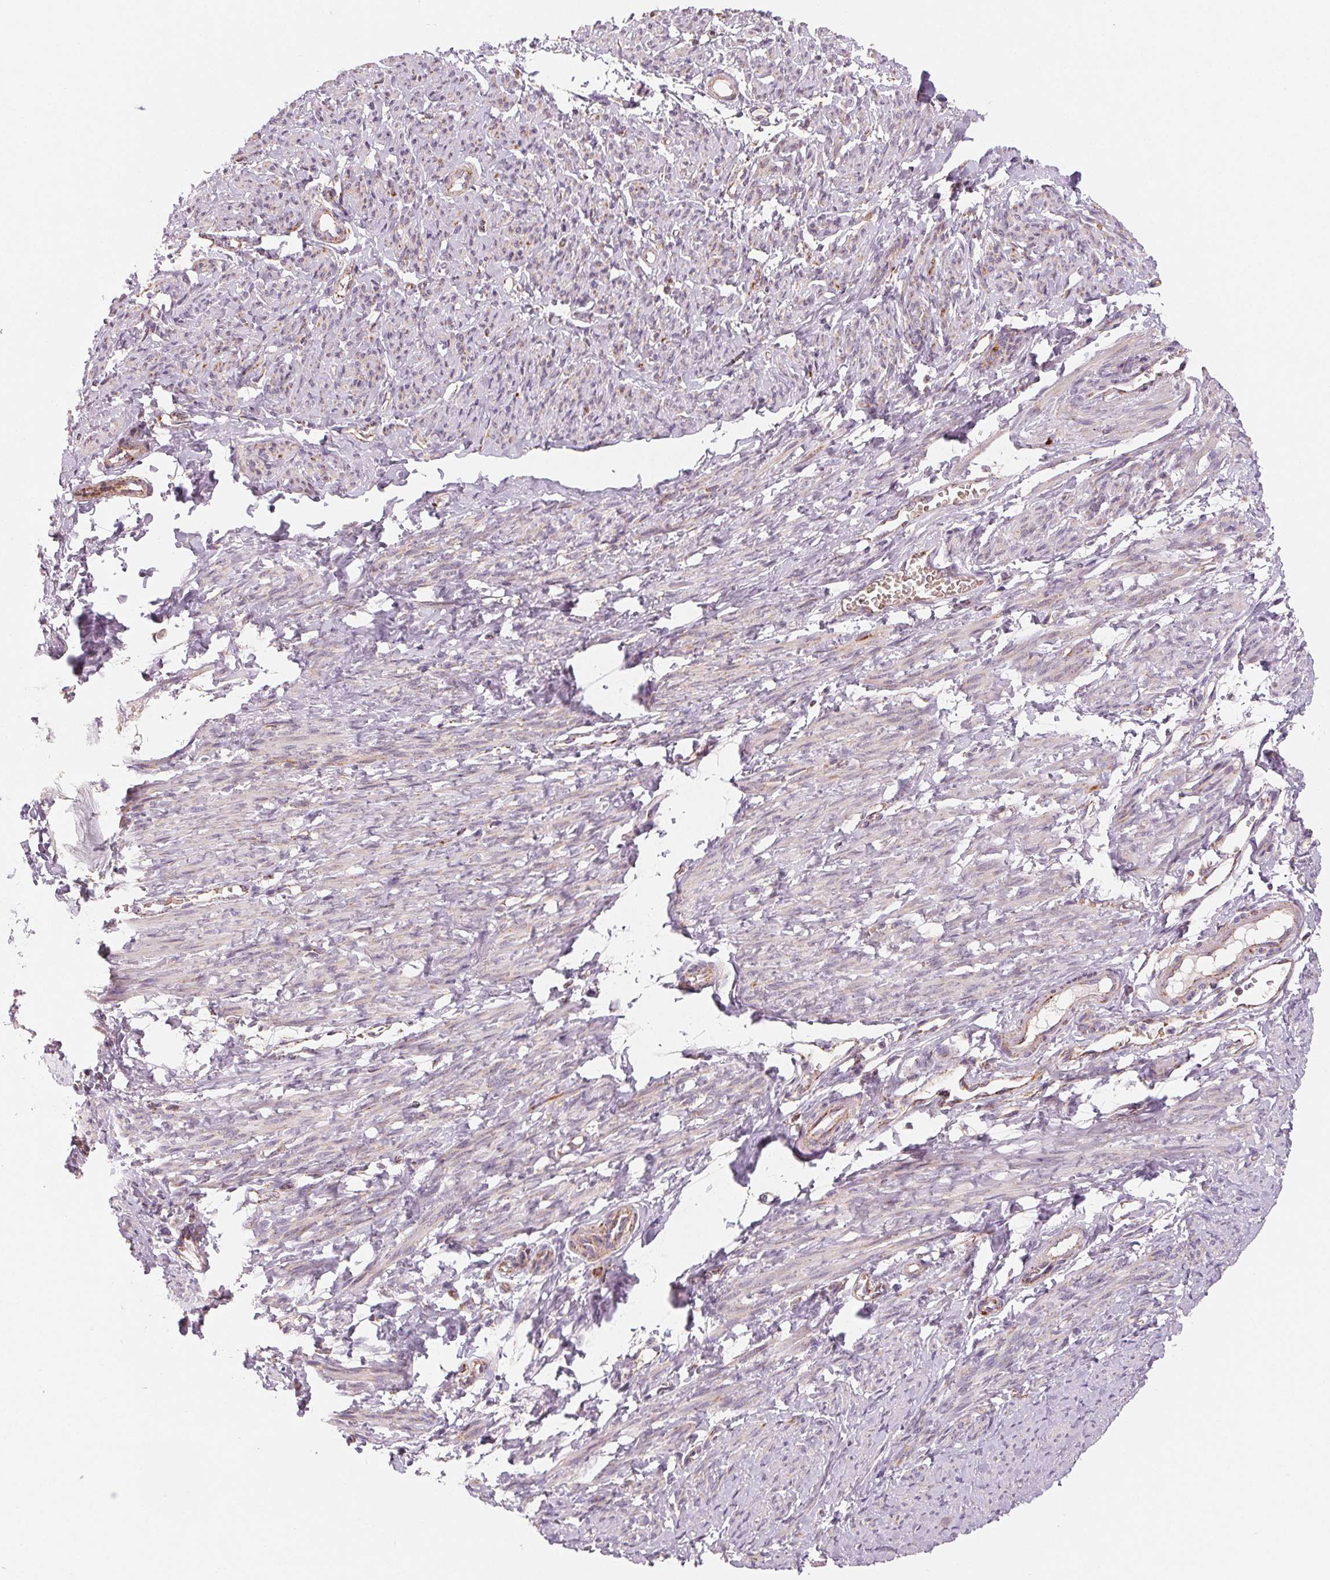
{"staining": {"intensity": "negative", "quantity": "none", "location": "none"}, "tissue": "smooth muscle", "cell_type": "Smooth muscle cells", "image_type": "normal", "snomed": [{"axis": "morphology", "description": "Normal tissue, NOS"}, {"axis": "topography", "description": "Smooth muscle"}], "caption": "This is a photomicrograph of immunohistochemistry staining of unremarkable smooth muscle, which shows no positivity in smooth muscle cells.", "gene": "HINT2", "patient": {"sex": "female", "age": 65}}